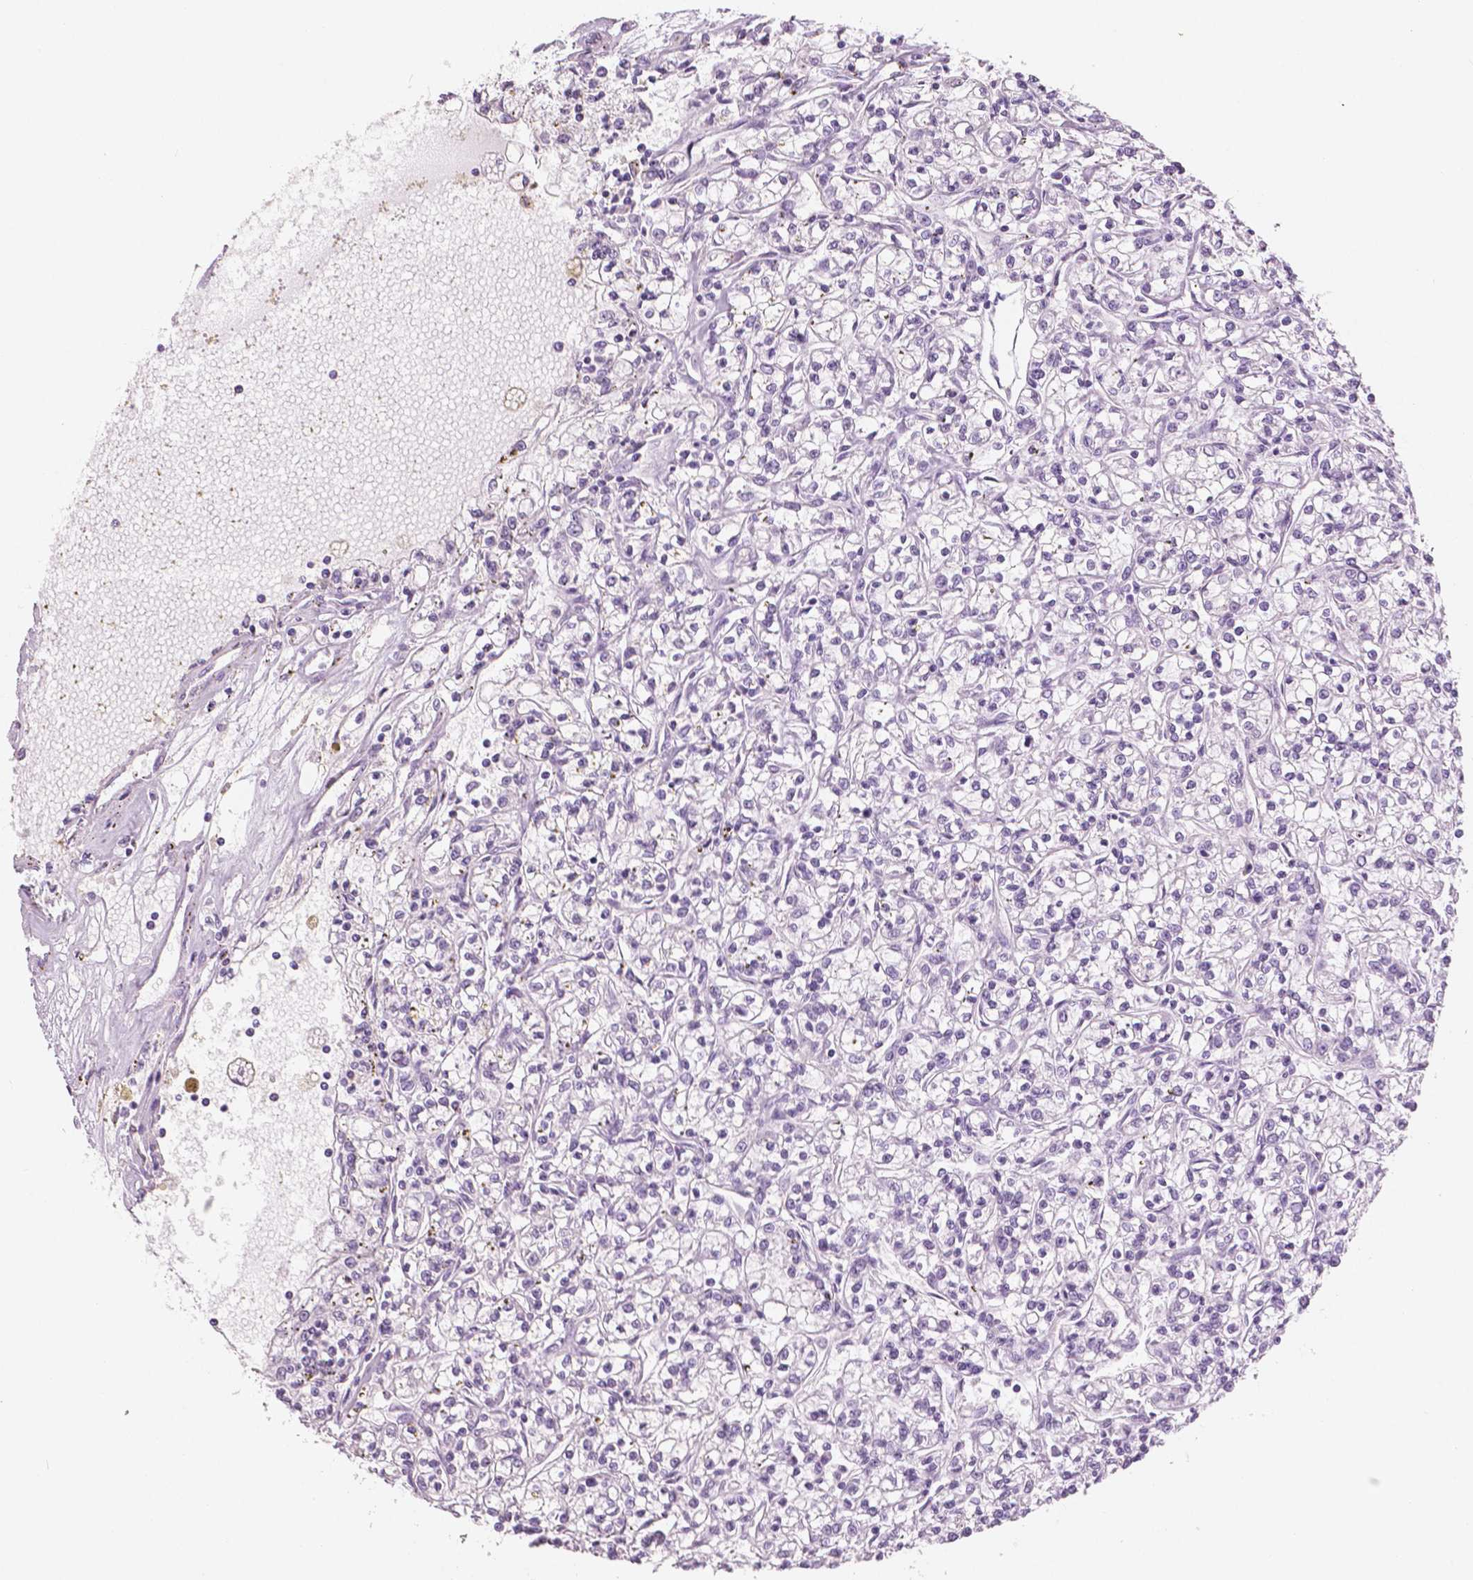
{"staining": {"intensity": "negative", "quantity": "none", "location": "none"}, "tissue": "renal cancer", "cell_type": "Tumor cells", "image_type": "cancer", "snomed": [{"axis": "morphology", "description": "Adenocarcinoma, NOS"}, {"axis": "topography", "description": "Kidney"}], "caption": "This is an IHC histopathology image of human renal cancer. There is no staining in tumor cells.", "gene": "SLC24A1", "patient": {"sex": "female", "age": 59}}